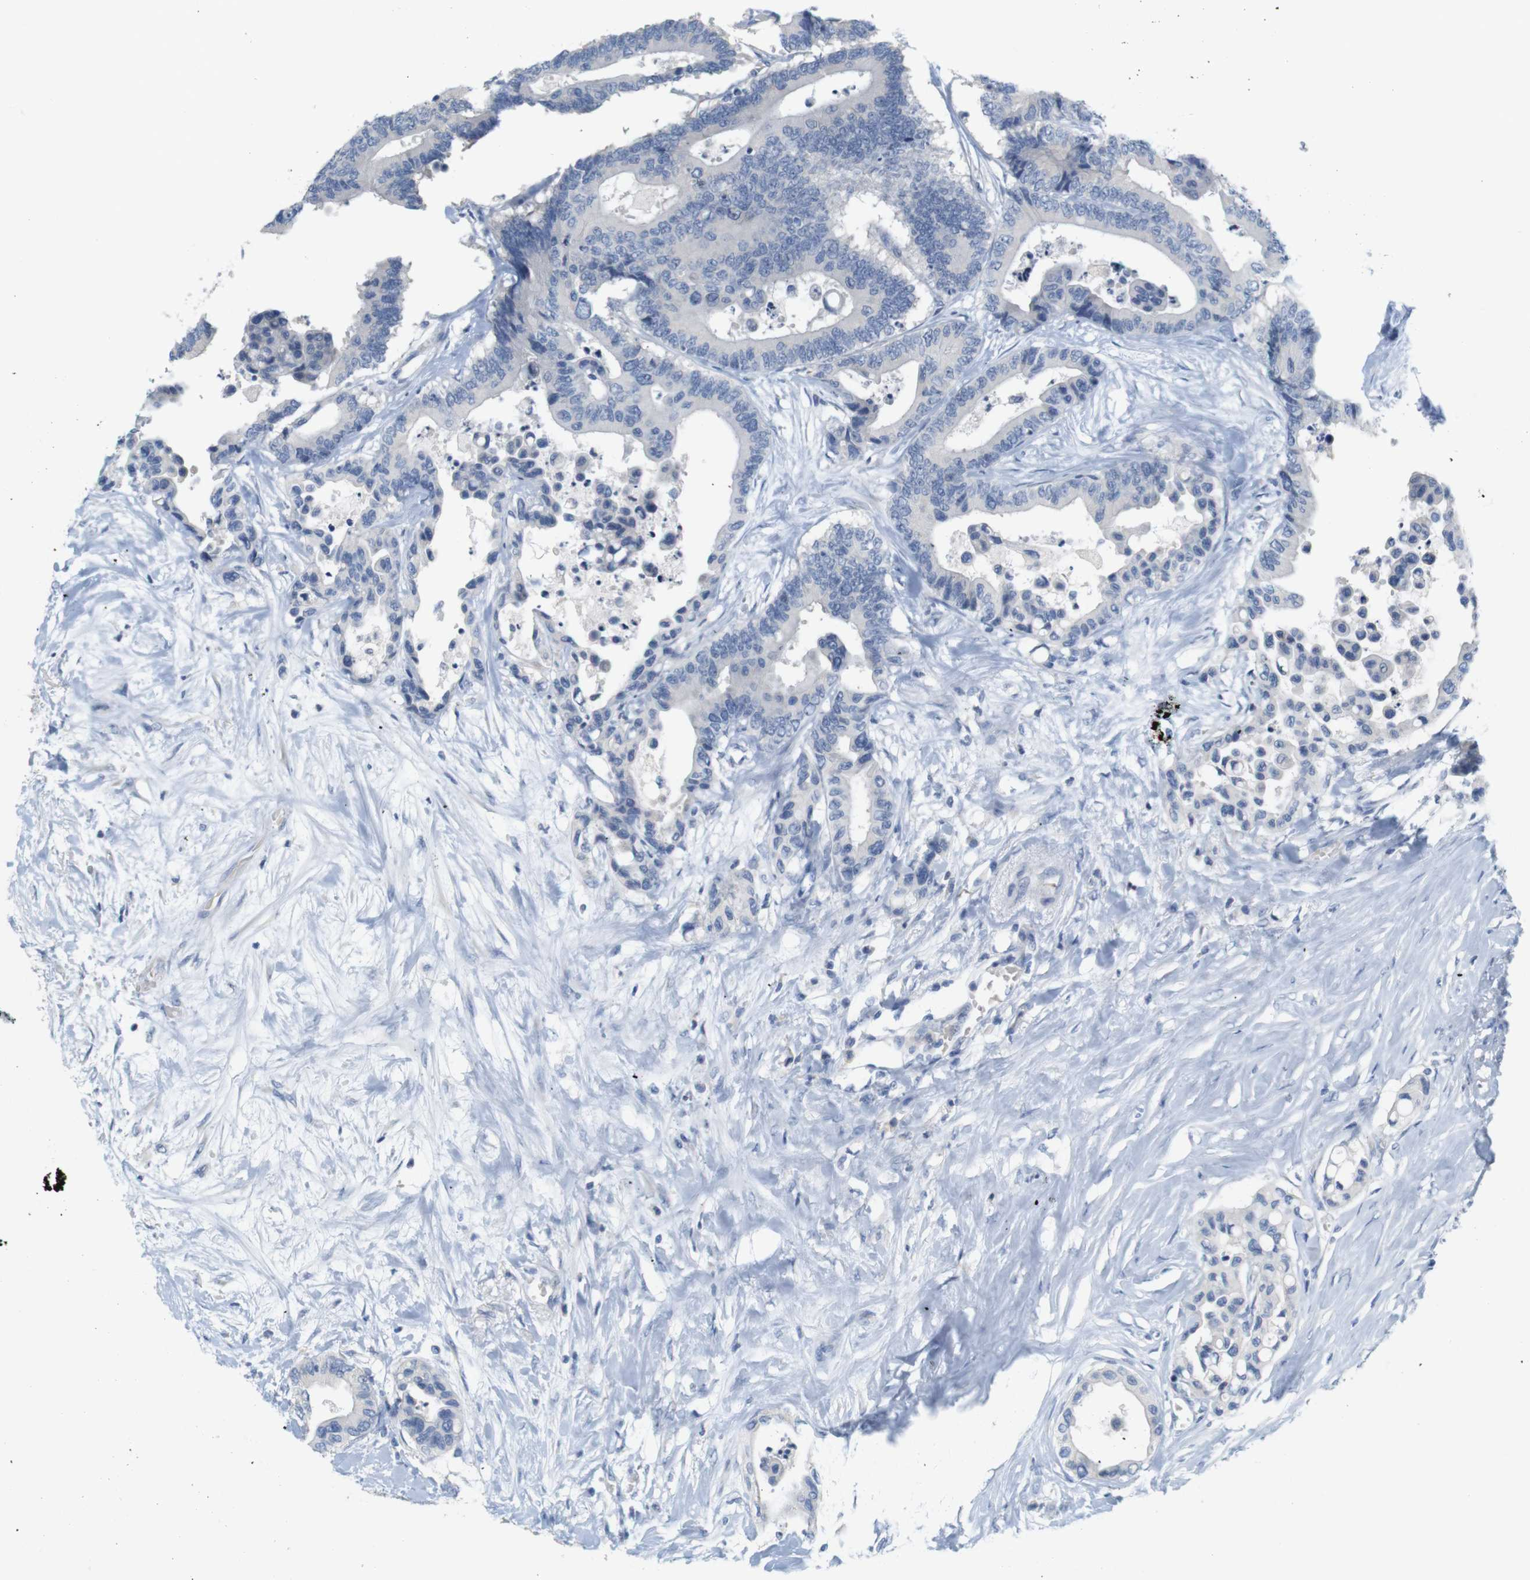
{"staining": {"intensity": "negative", "quantity": "none", "location": "none"}, "tissue": "colorectal cancer", "cell_type": "Tumor cells", "image_type": "cancer", "snomed": [{"axis": "morphology", "description": "Normal tissue, NOS"}, {"axis": "morphology", "description": "Adenocarcinoma, NOS"}, {"axis": "topography", "description": "Colon"}], "caption": "Immunohistochemical staining of colorectal adenocarcinoma reveals no significant positivity in tumor cells. (DAB (3,3'-diaminobenzidine) immunohistochemistry (IHC), high magnification).", "gene": "LRRK2", "patient": {"sex": "male", "age": 82}}